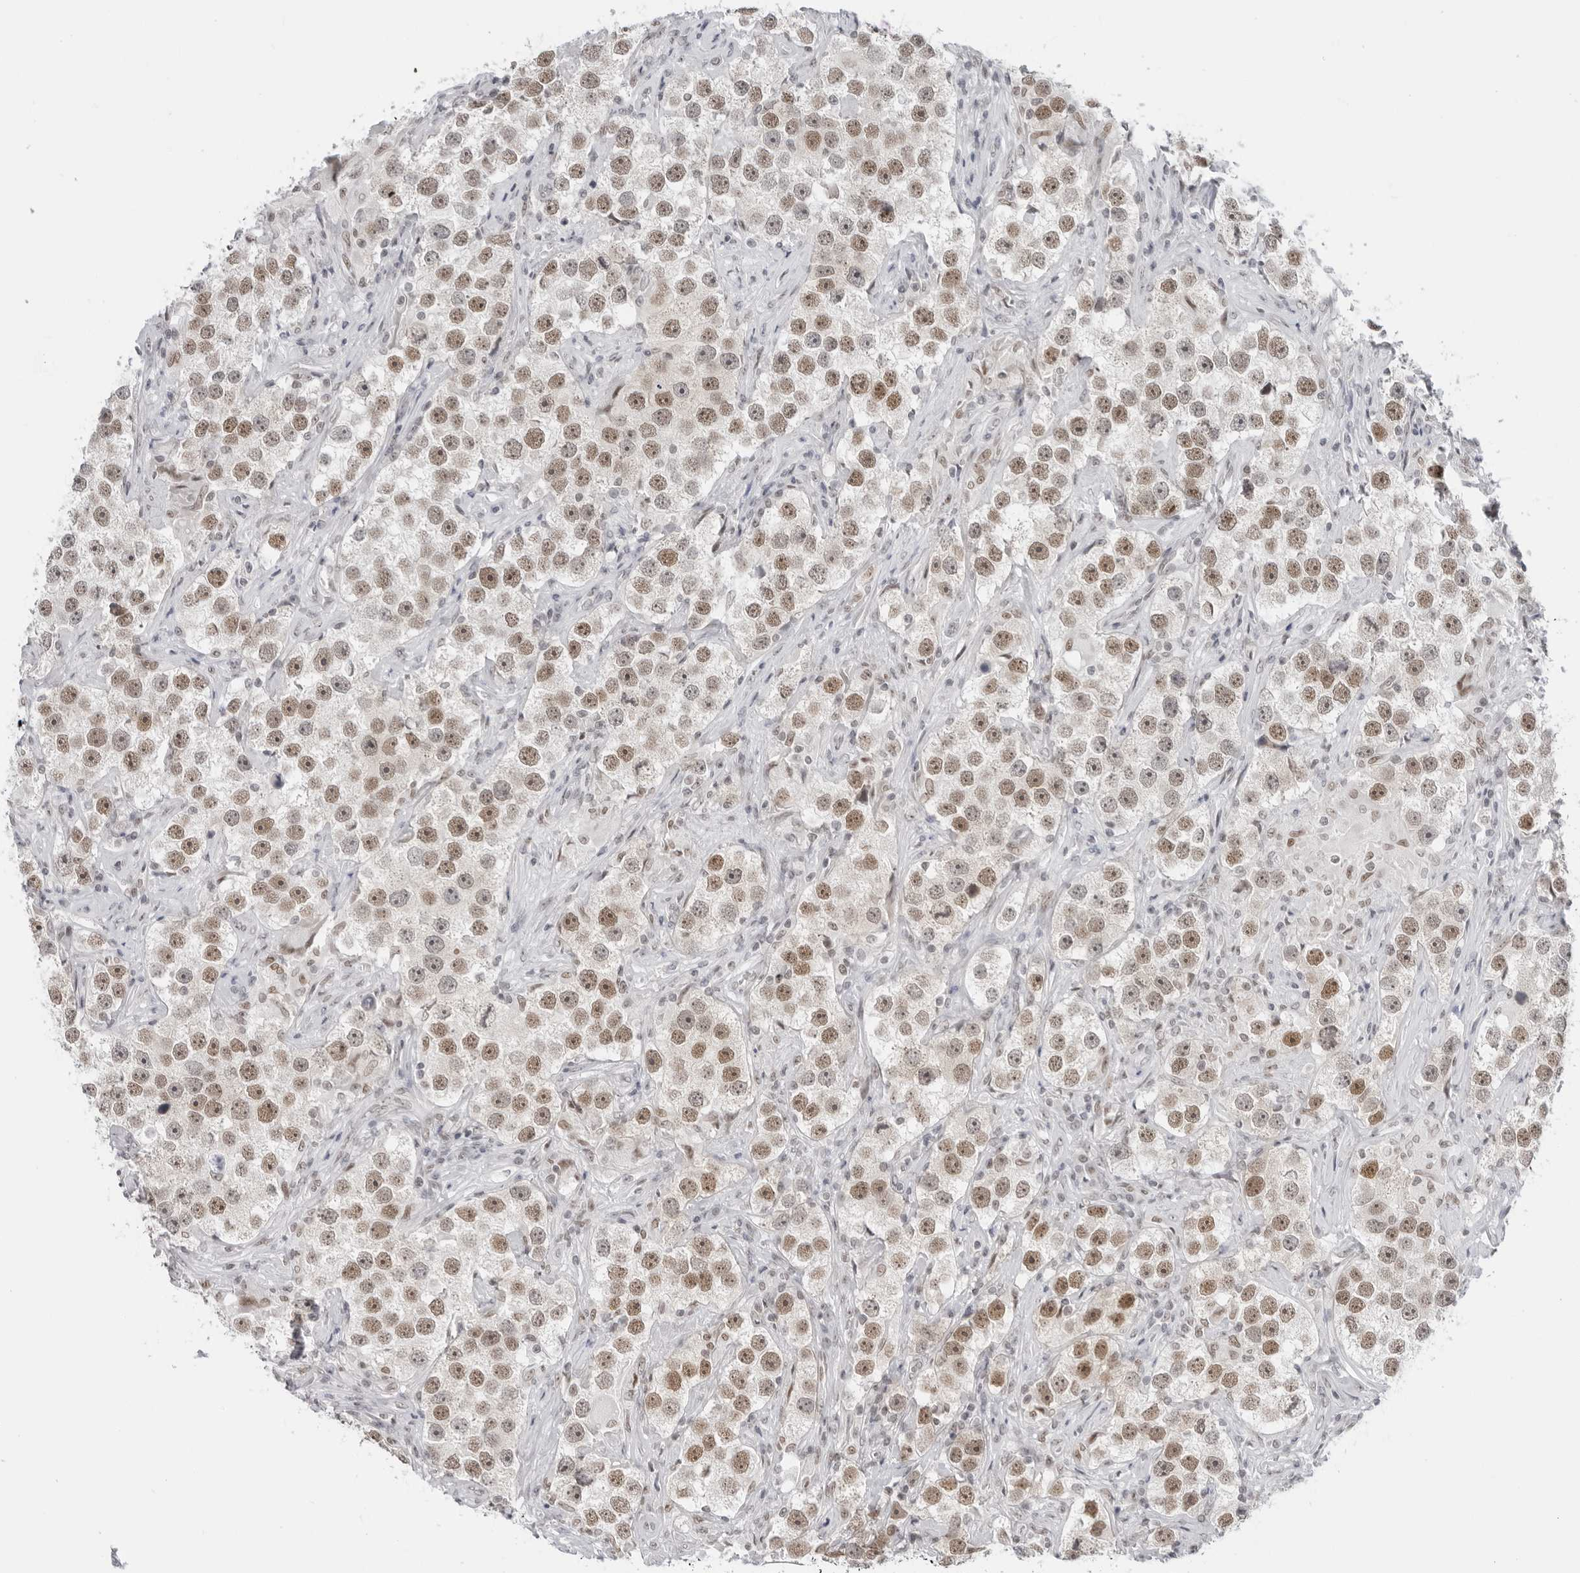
{"staining": {"intensity": "moderate", "quantity": ">75%", "location": "nuclear"}, "tissue": "testis cancer", "cell_type": "Tumor cells", "image_type": "cancer", "snomed": [{"axis": "morphology", "description": "Seminoma, NOS"}, {"axis": "topography", "description": "Testis"}], "caption": "Immunohistochemistry micrograph of seminoma (testis) stained for a protein (brown), which exhibits medium levels of moderate nuclear positivity in approximately >75% of tumor cells.", "gene": "FOXK2", "patient": {"sex": "male", "age": 49}}